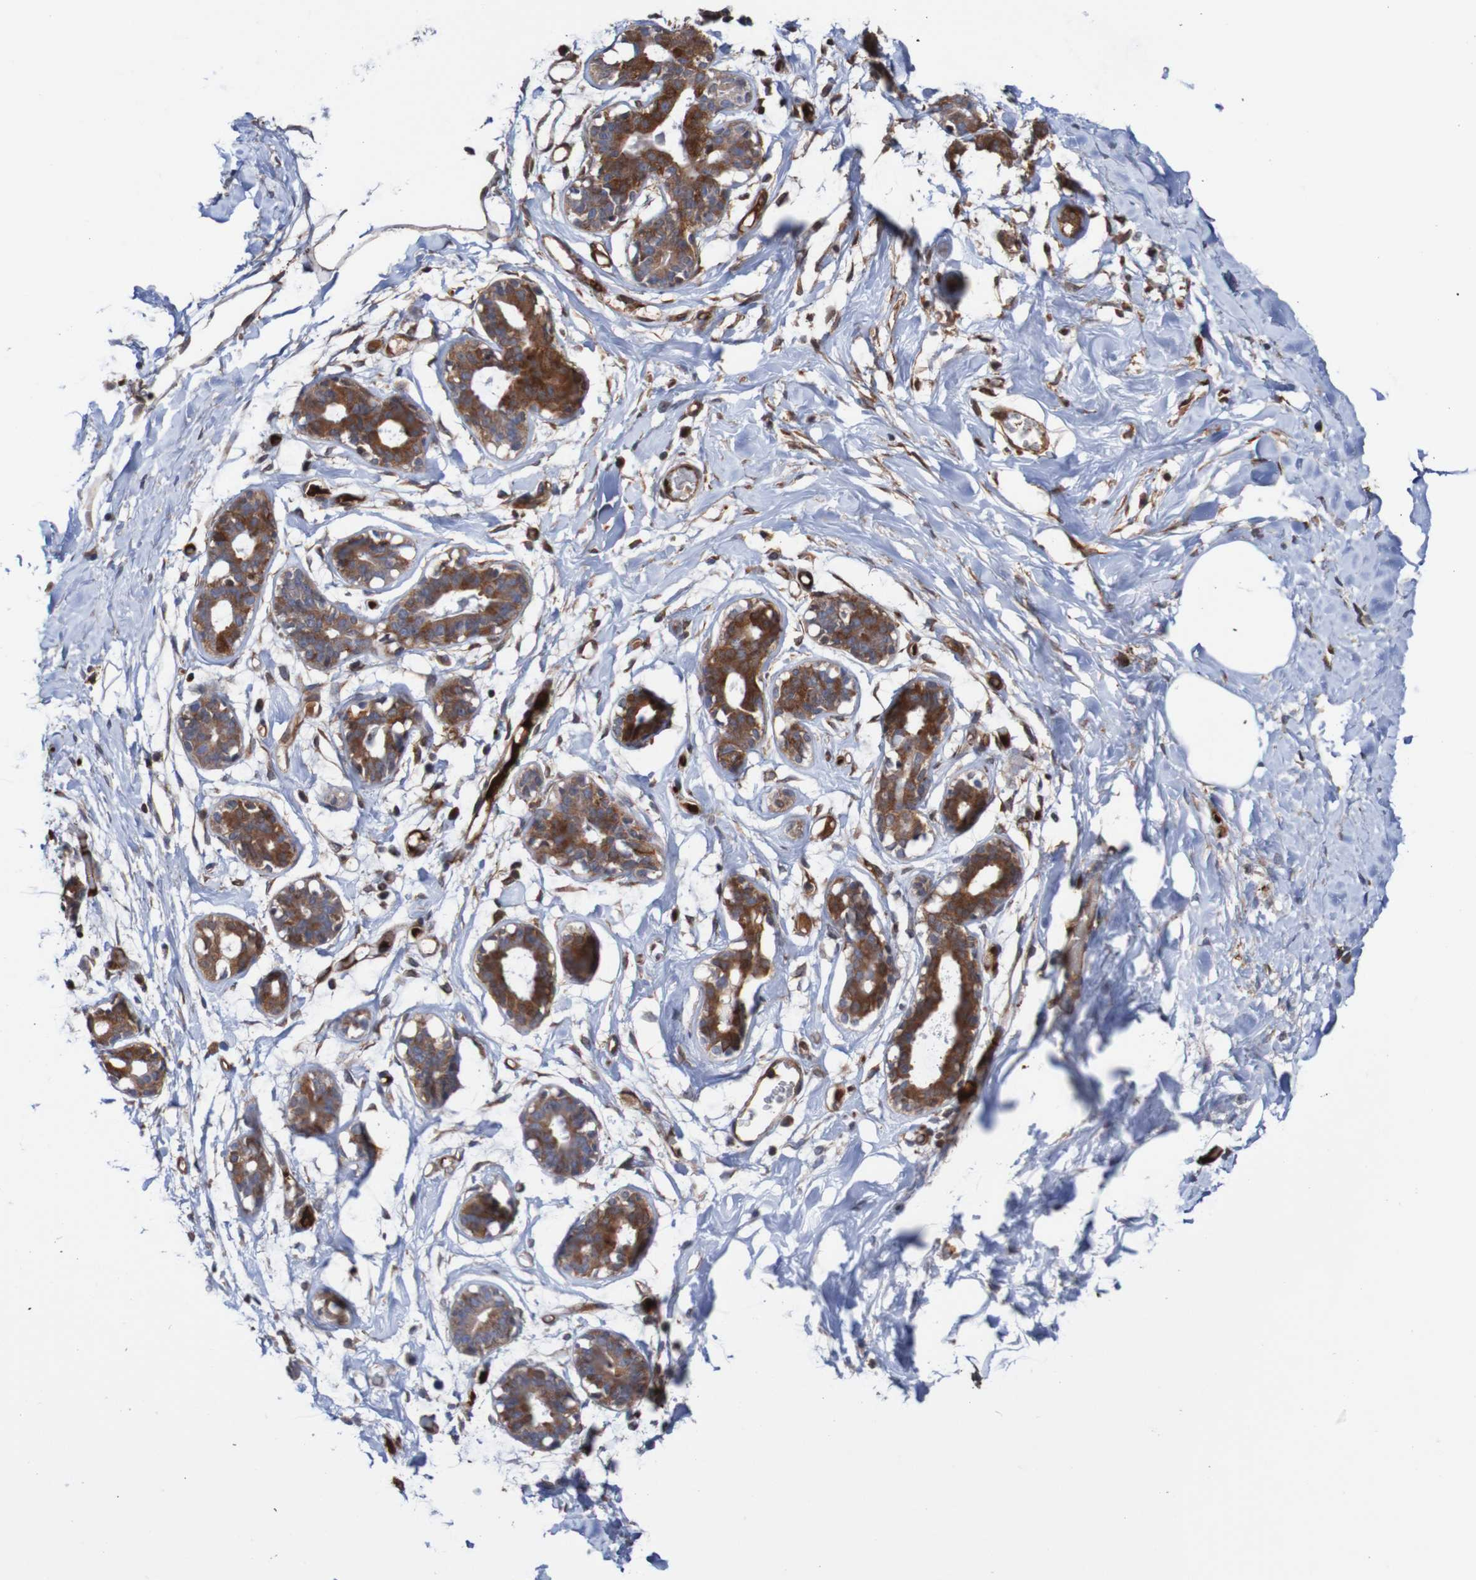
{"staining": {"intensity": "negative", "quantity": "none", "location": "none"}, "tissue": "adipose tissue", "cell_type": "Adipocytes", "image_type": "normal", "snomed": [{"axis": "morphology", "description": "Normal tissue, NOS"}, {"axis": "topography", "description": "Breast"}, {"axis": "topography", "description": "Adipose tissue"}], "caption": "This is a photomicrograph of immunohistochemistry (IHC) staining of benign adipose tissue, which shows no expression in adipocytes. Brightfield microscopy of immunohistochemistry stained with DAB (3,3'-diaminobenzidine) (brown) and hematoxylin (blue), captured at high magnification.", "gene": "RIGI", "patient": {"sex": "female", "age": 25}}